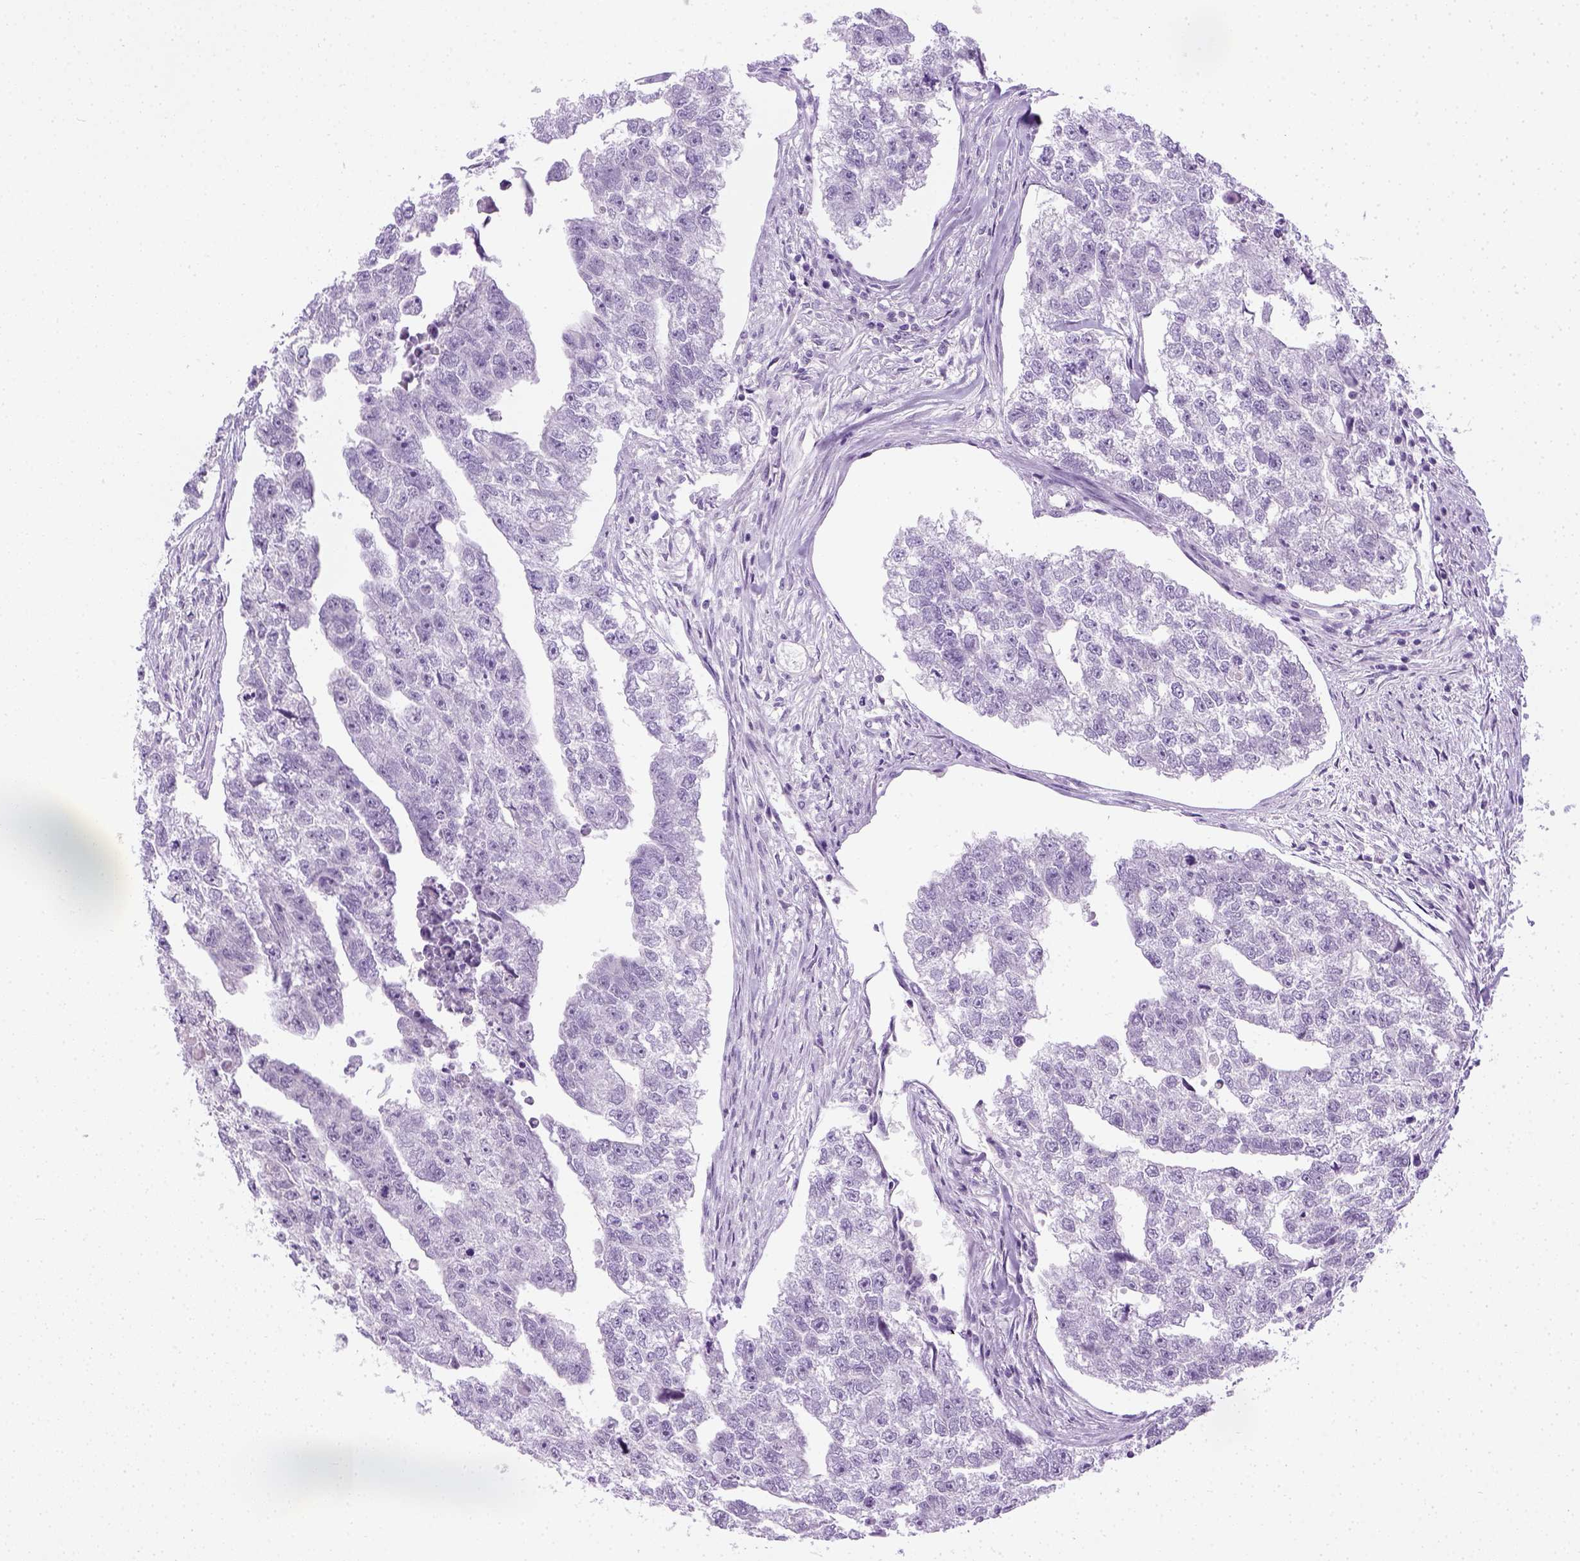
{"staining": {"intensity": "negative", "quantity": "none", "location": "none"}, "tissue": "testis cancer", "cell_type": "Tumor cells", "image_type": "cancer", "snomed": [{"axis": "morphology", "description": "Carcinoma, Embryonal, NOS"}, {"axis": "morphology", "description": "Teratoma, malignant, NOS"}, {"axis": "topography", "description": "Testis"}], "caption": "This is an immunohistochemistry (IHC) image of testis malignant teratoma. There is no positivity in tumor cells.", "gene": "LGSN", "patient": {"sex": "male", "age": 44}}